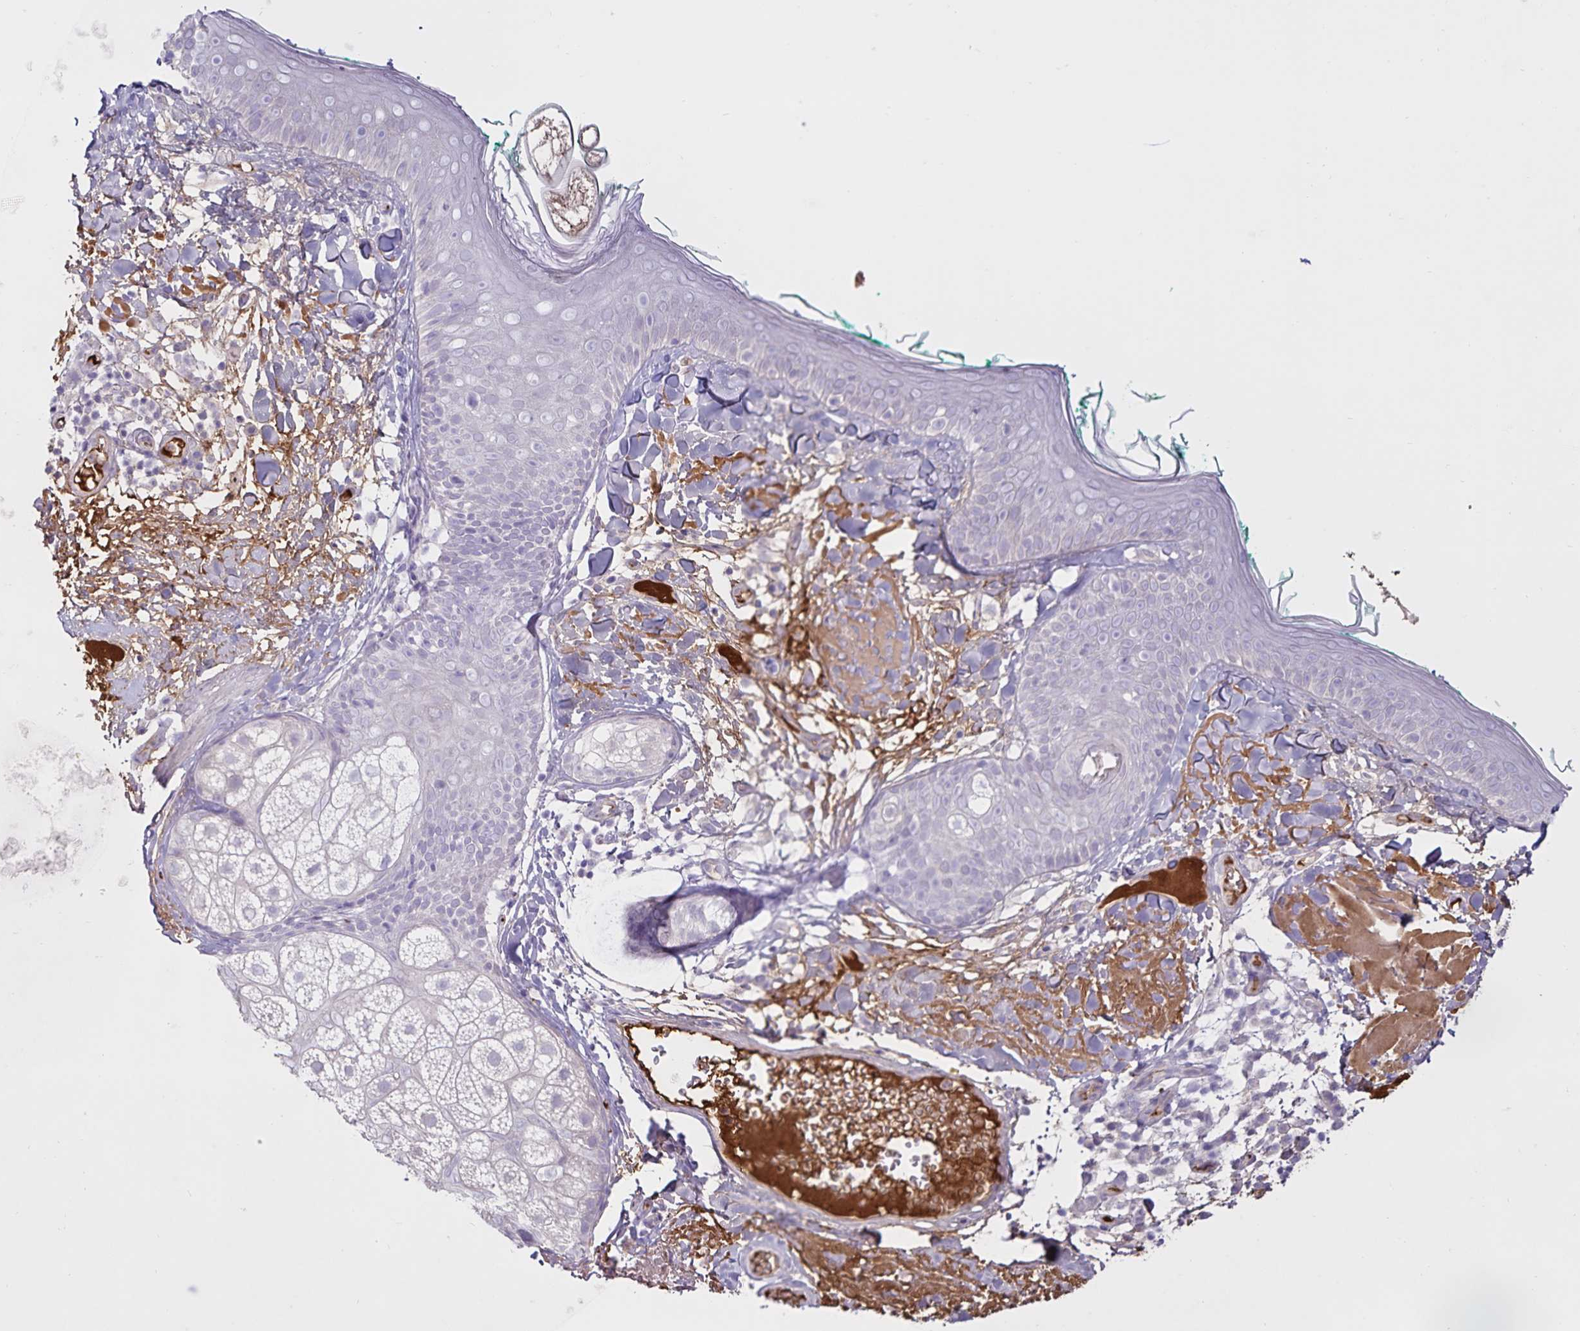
{"staining": {"intensity": "negative", "quantity": "none", "location": "none"}, "tissue": "skin", "cell_type": "Fibroblasts", "image_type": "normal", "snomed": [{"axis": "morphology", "description": "Normal tissue, NOS"}, {"axis": "topography", "description": "Skin"}], "caption": "This is an immunohistochemistry photomicrograph of normal human skin. There is no positivity in fibroblasts.", "gene": "FGG", "patient": {"sex": "male", "age": 73}}